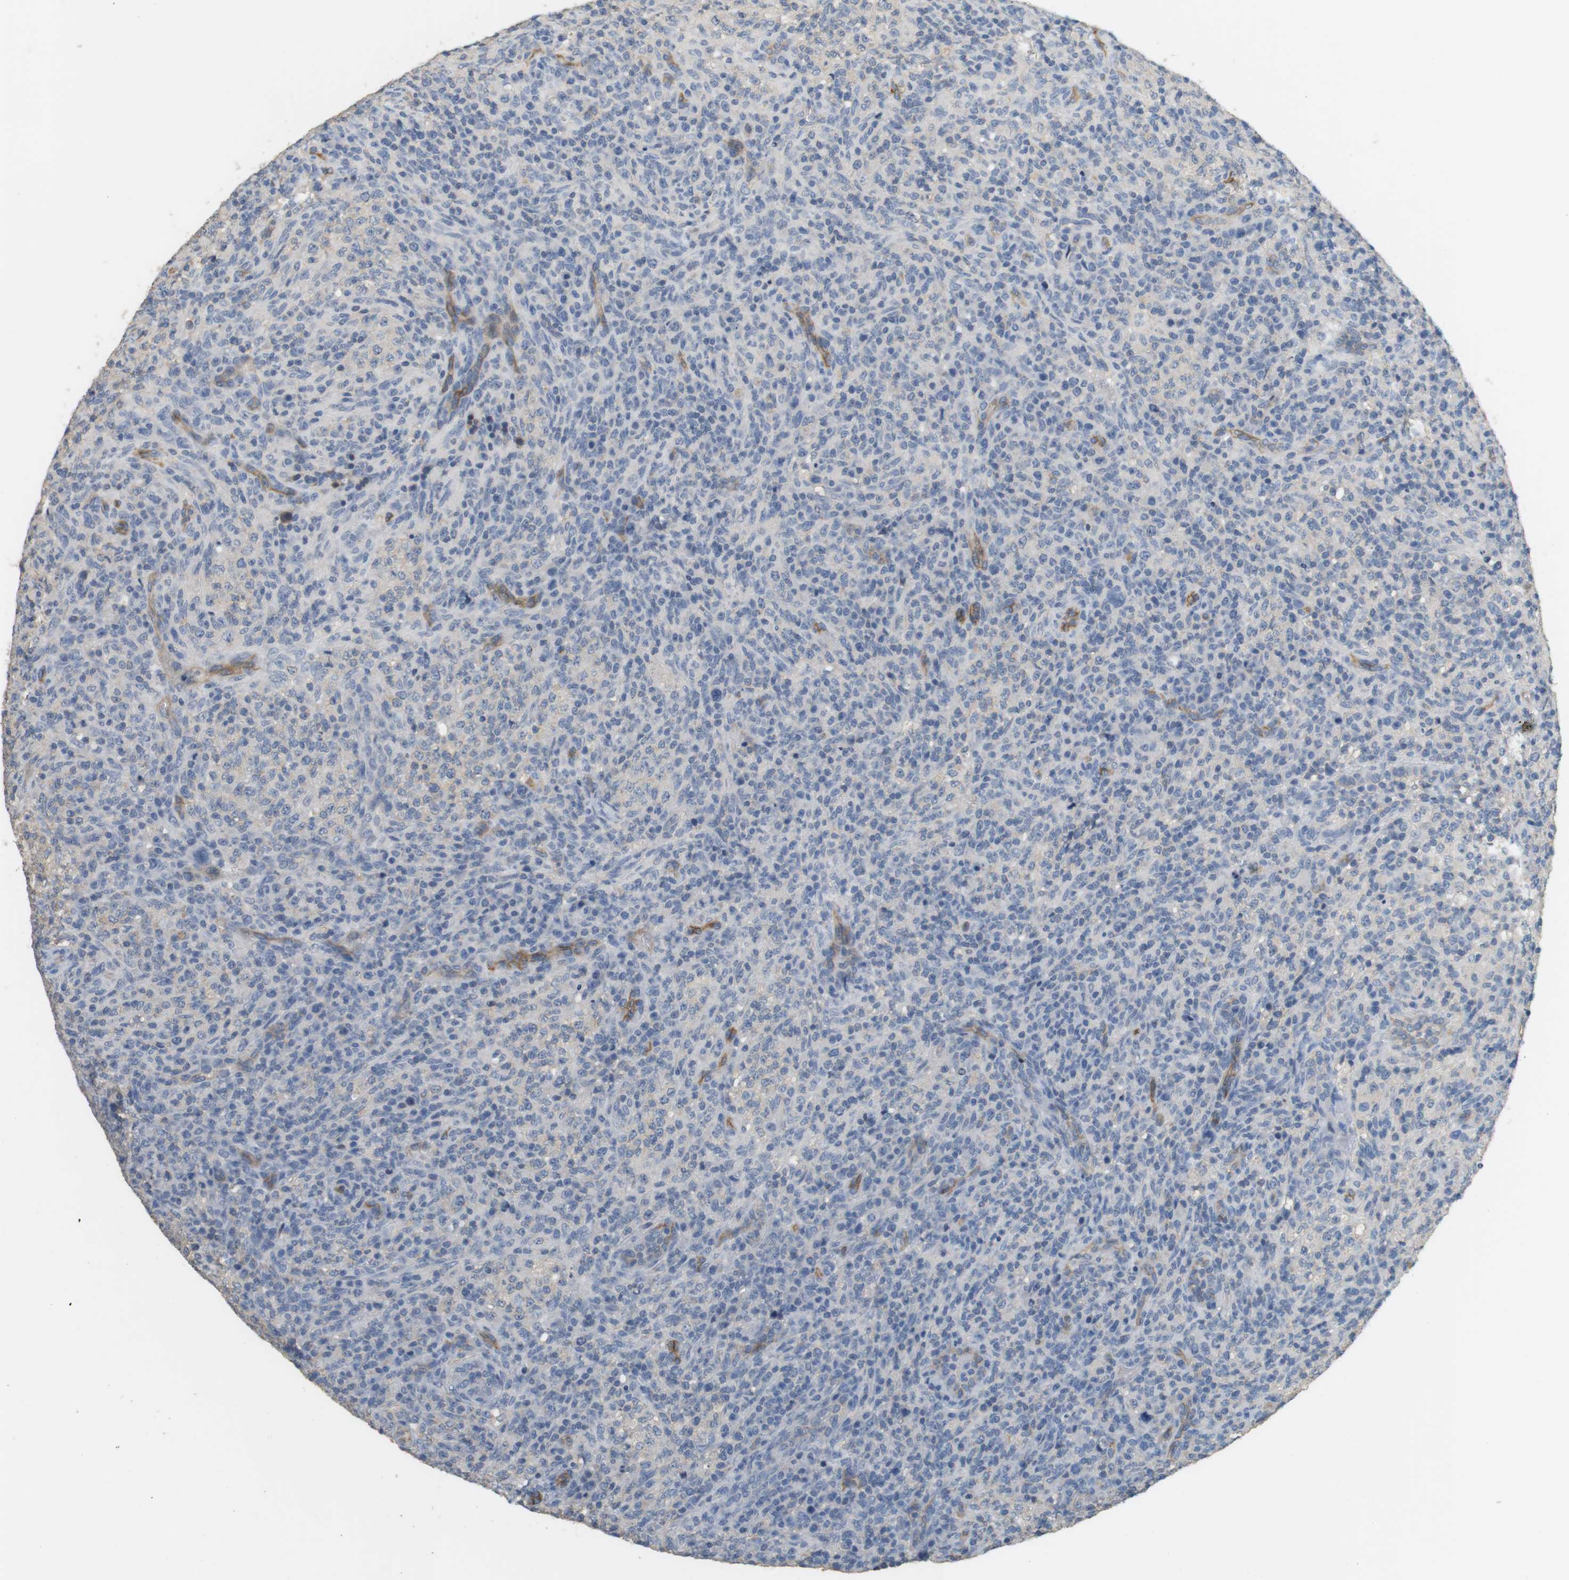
{"staining": {"intensity": "negative", "quantity": "none", "location": "none"}, "tissue": "lymphoma", "cell_type": "Tumor cells", "image_type": "cancer", "snomed": [{"axis": "morphology", "description": "Malignant lymphoma, non-Hodgkin's type, High grade"}, {"axis": "topography", "description": "Lymph node"}], "caption": "Immunohistochemical staining of human lymphoma exhibits no significant expression in tumor cells. (DAB (3,3'-diaminobenzidine) immunohistochemistry with hematoxylin counter stain).", "gene": "OSR1", "patient": {"sex": "female", "age": 76}}